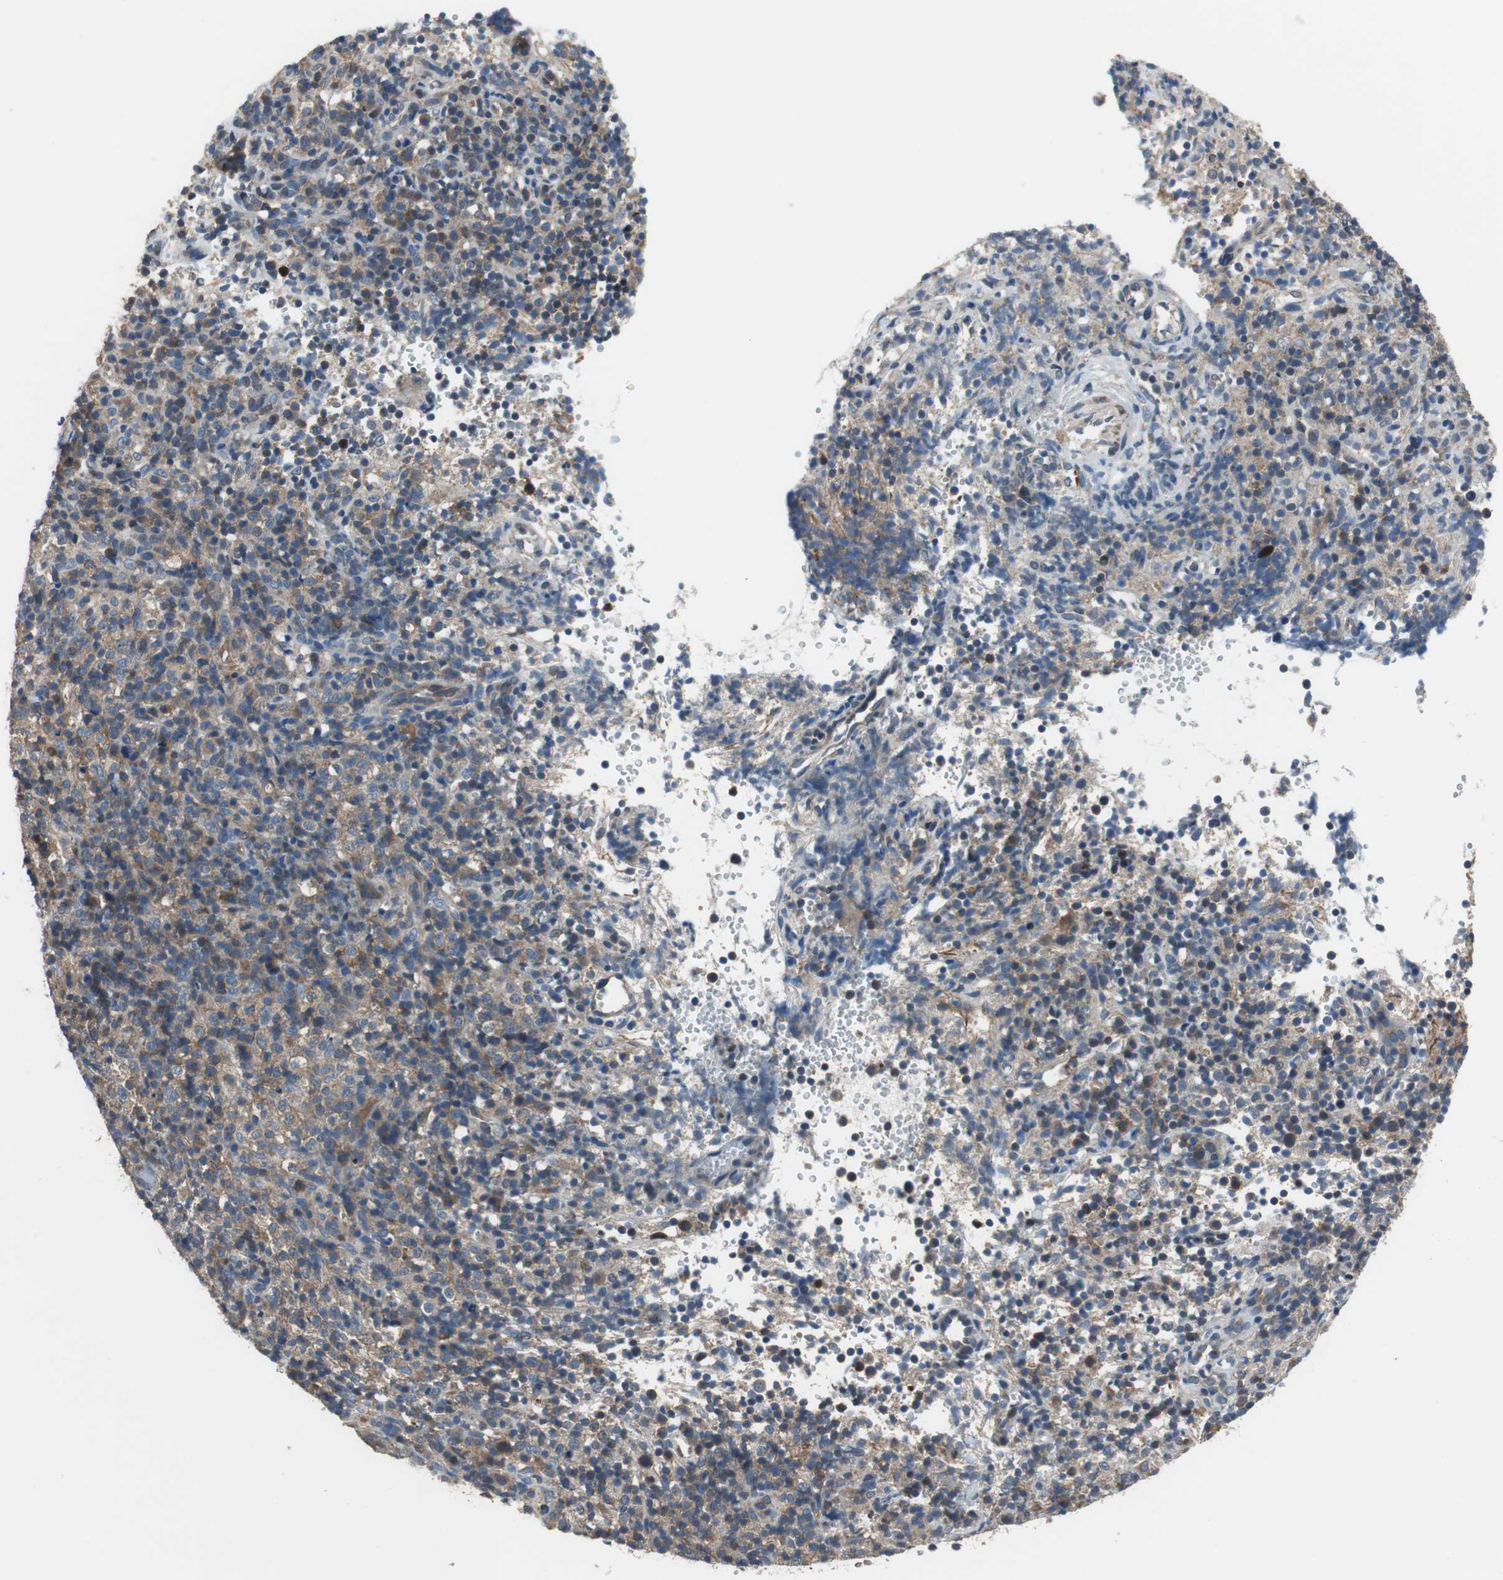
{"staining": {"intensity": "moderate", "quantity": "25%-75%", "location": "cytoplasmic/membranous"}, "tissue": "lymphoma", "cell_type": "Tumor cells", "image_type": "cancer", "snomed": [{"axis": "morphology", "description": "Malignant lymphoma, non-Hodgkin's type, High grade"}, {"axis": "topography", "description": "Lymph node"}], "caption": "The photomicrograph displays staining of malignant lymphoma, non-Hodgkin's type (high-grade), revealing moderate cytoplasmic/membranous protein positivity (brown color) within tumor cells.", "gene": "PI4KB", "patient": {"sex": "female", "age": 76}}